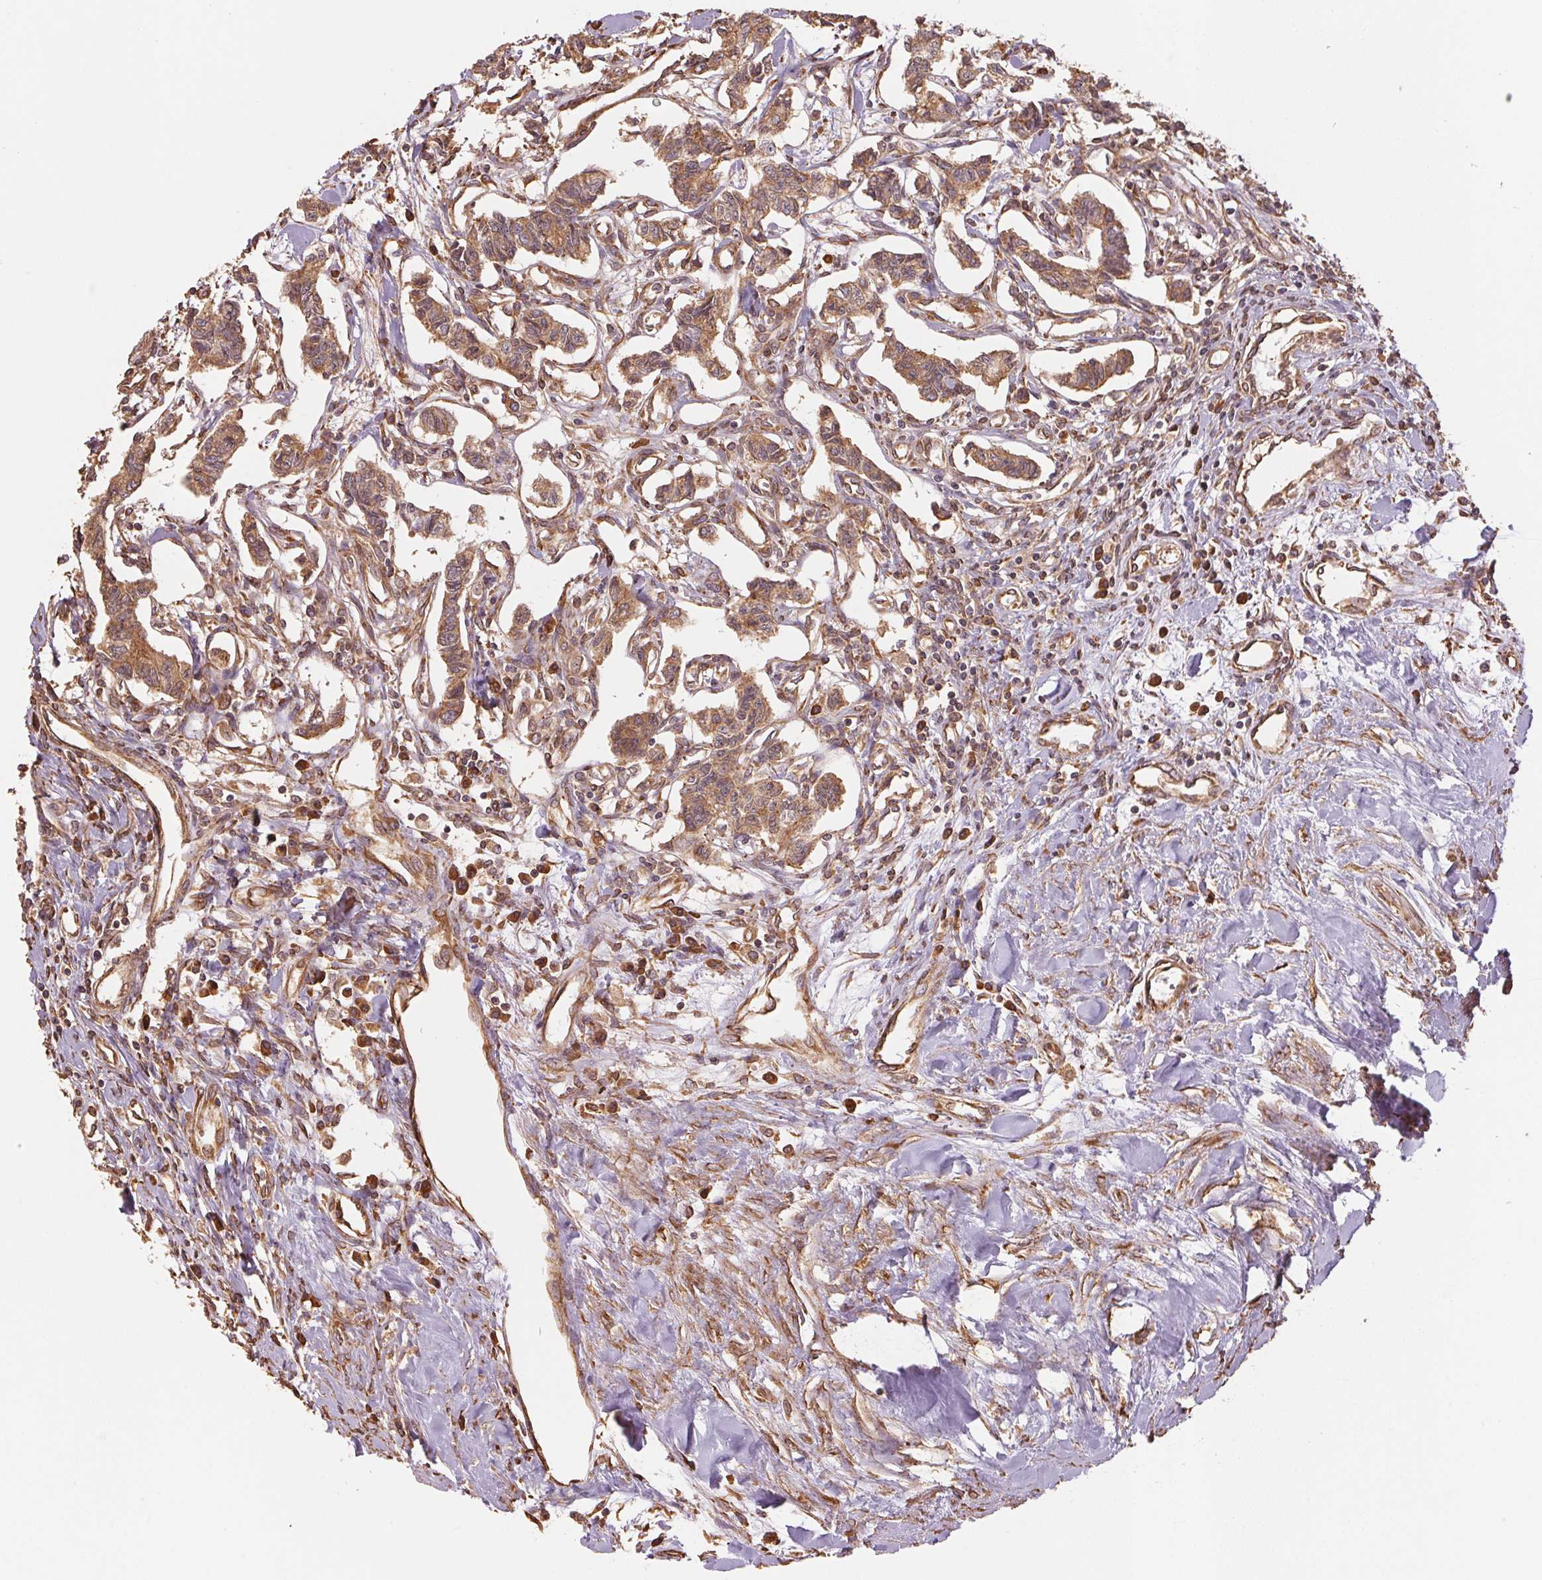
{"staining": {"intensity": "moderate", "quantity": ">75%", "location": "cytoplasmic/membranous"}, "tissue": "carcinoid", "cell_type": "Tumor cells", "image_type": "cancer", "snomed": [{"axis": "morphology", "description": "Carcinoid, malignant, NOS"}, {"axis": "topography", "description": "Kidney"}], "caption": "DAB immunohistochemical staining of carcinoid (malignant) reveals moderate cytoplasmic/membranous protein expression in approximately >75% of tumor cells.", "gene": "C6orf163", "patient": {"sex": "female", "age": 41}}